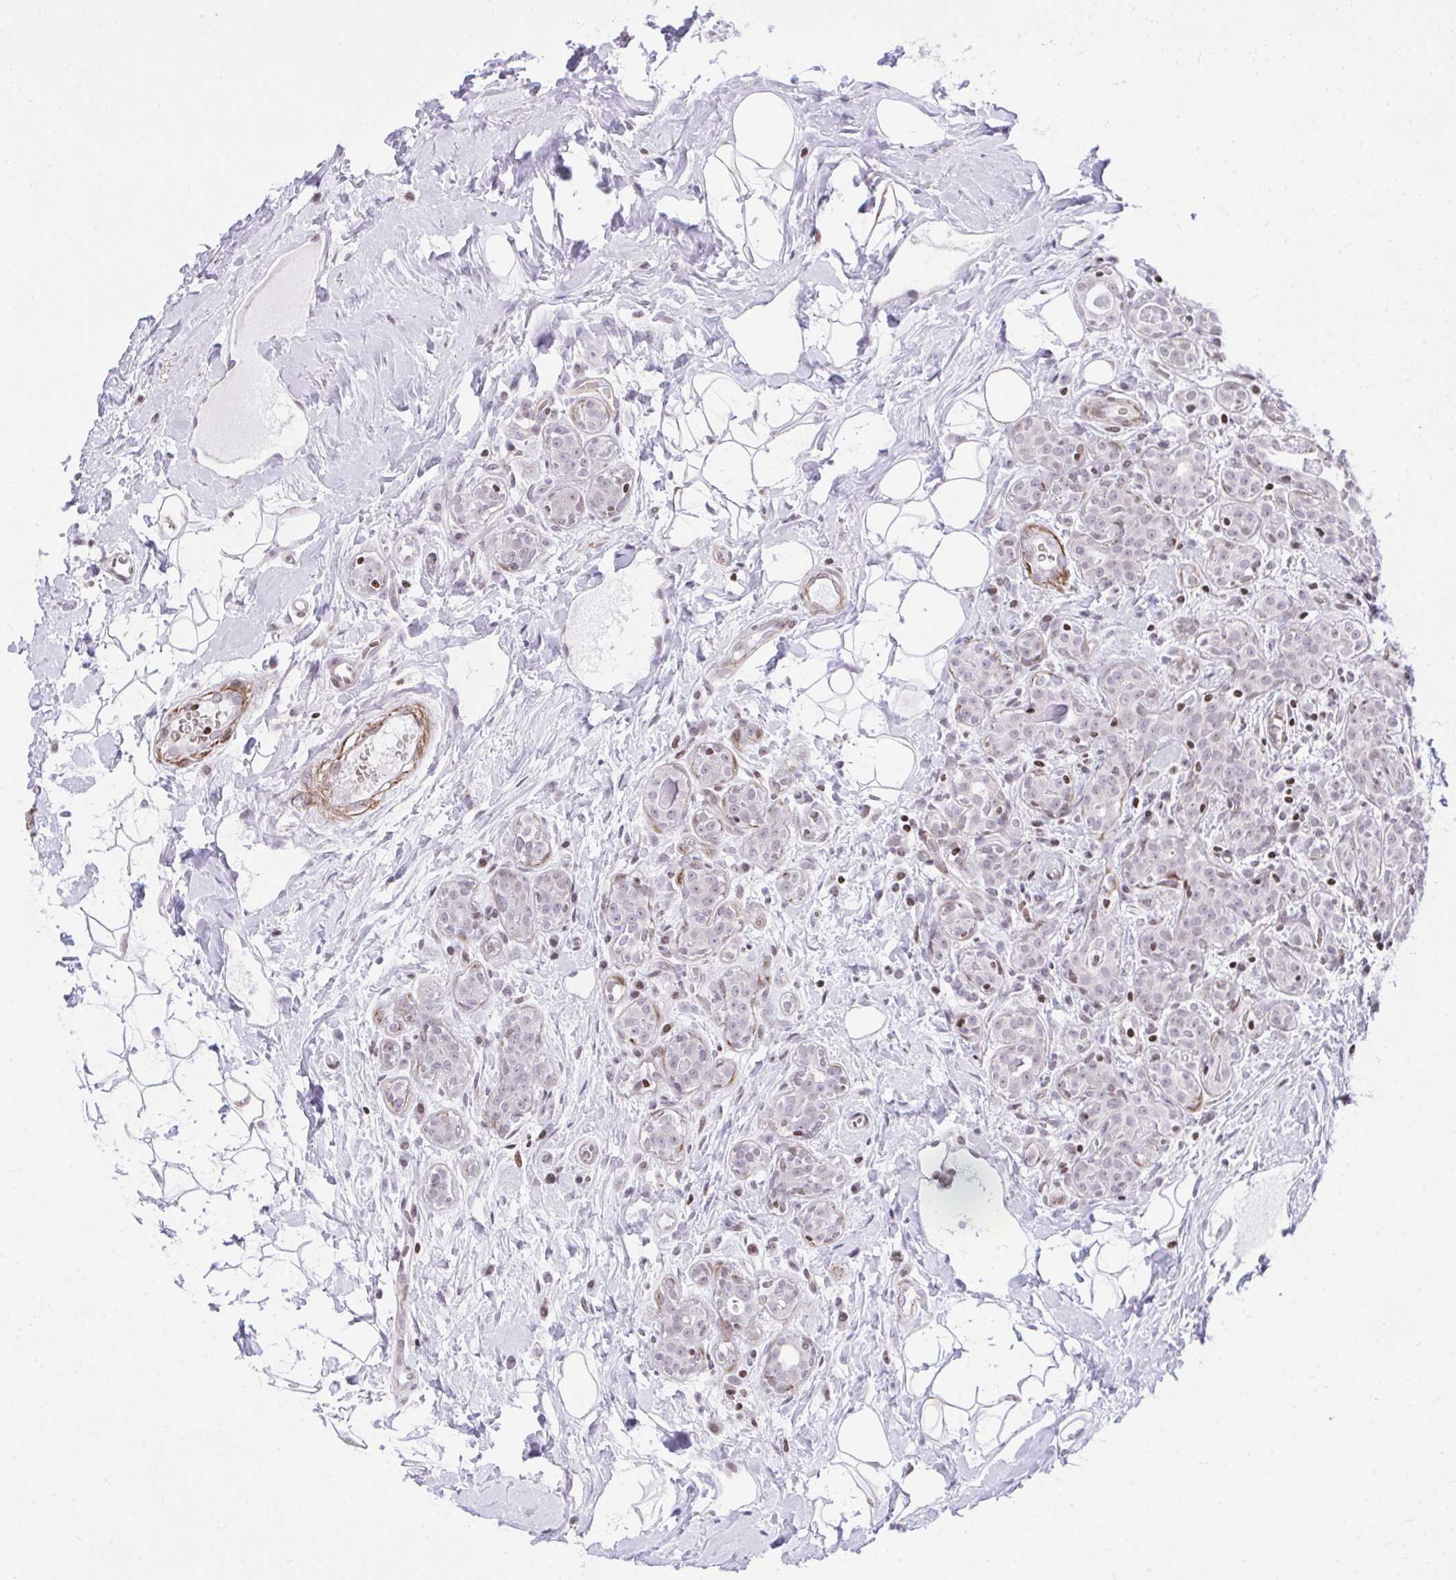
{"staining": {"intensity": "negative", "quantity": "none", "location": "none"}, "tissue": "breast cancer", "cell_type": "Tumor cells", "image_type": "cancer", "snomed": [{"axis": "morphology", "description": "Duct carcinoma"}, {"axis": "topography", "description": "Breast"}], "caption": "Breast invasive ductal carcinoma was stained to show a protein in brown. There is no significant staining in tumor cells. The staining was performed using DAB to visualize the protein expression in brown, while the nuclei were stained in blue with hematoxylin (Magnification: 20x).", "gene": "KCNN4", "patient": {"sex": "female", "age": 43}}